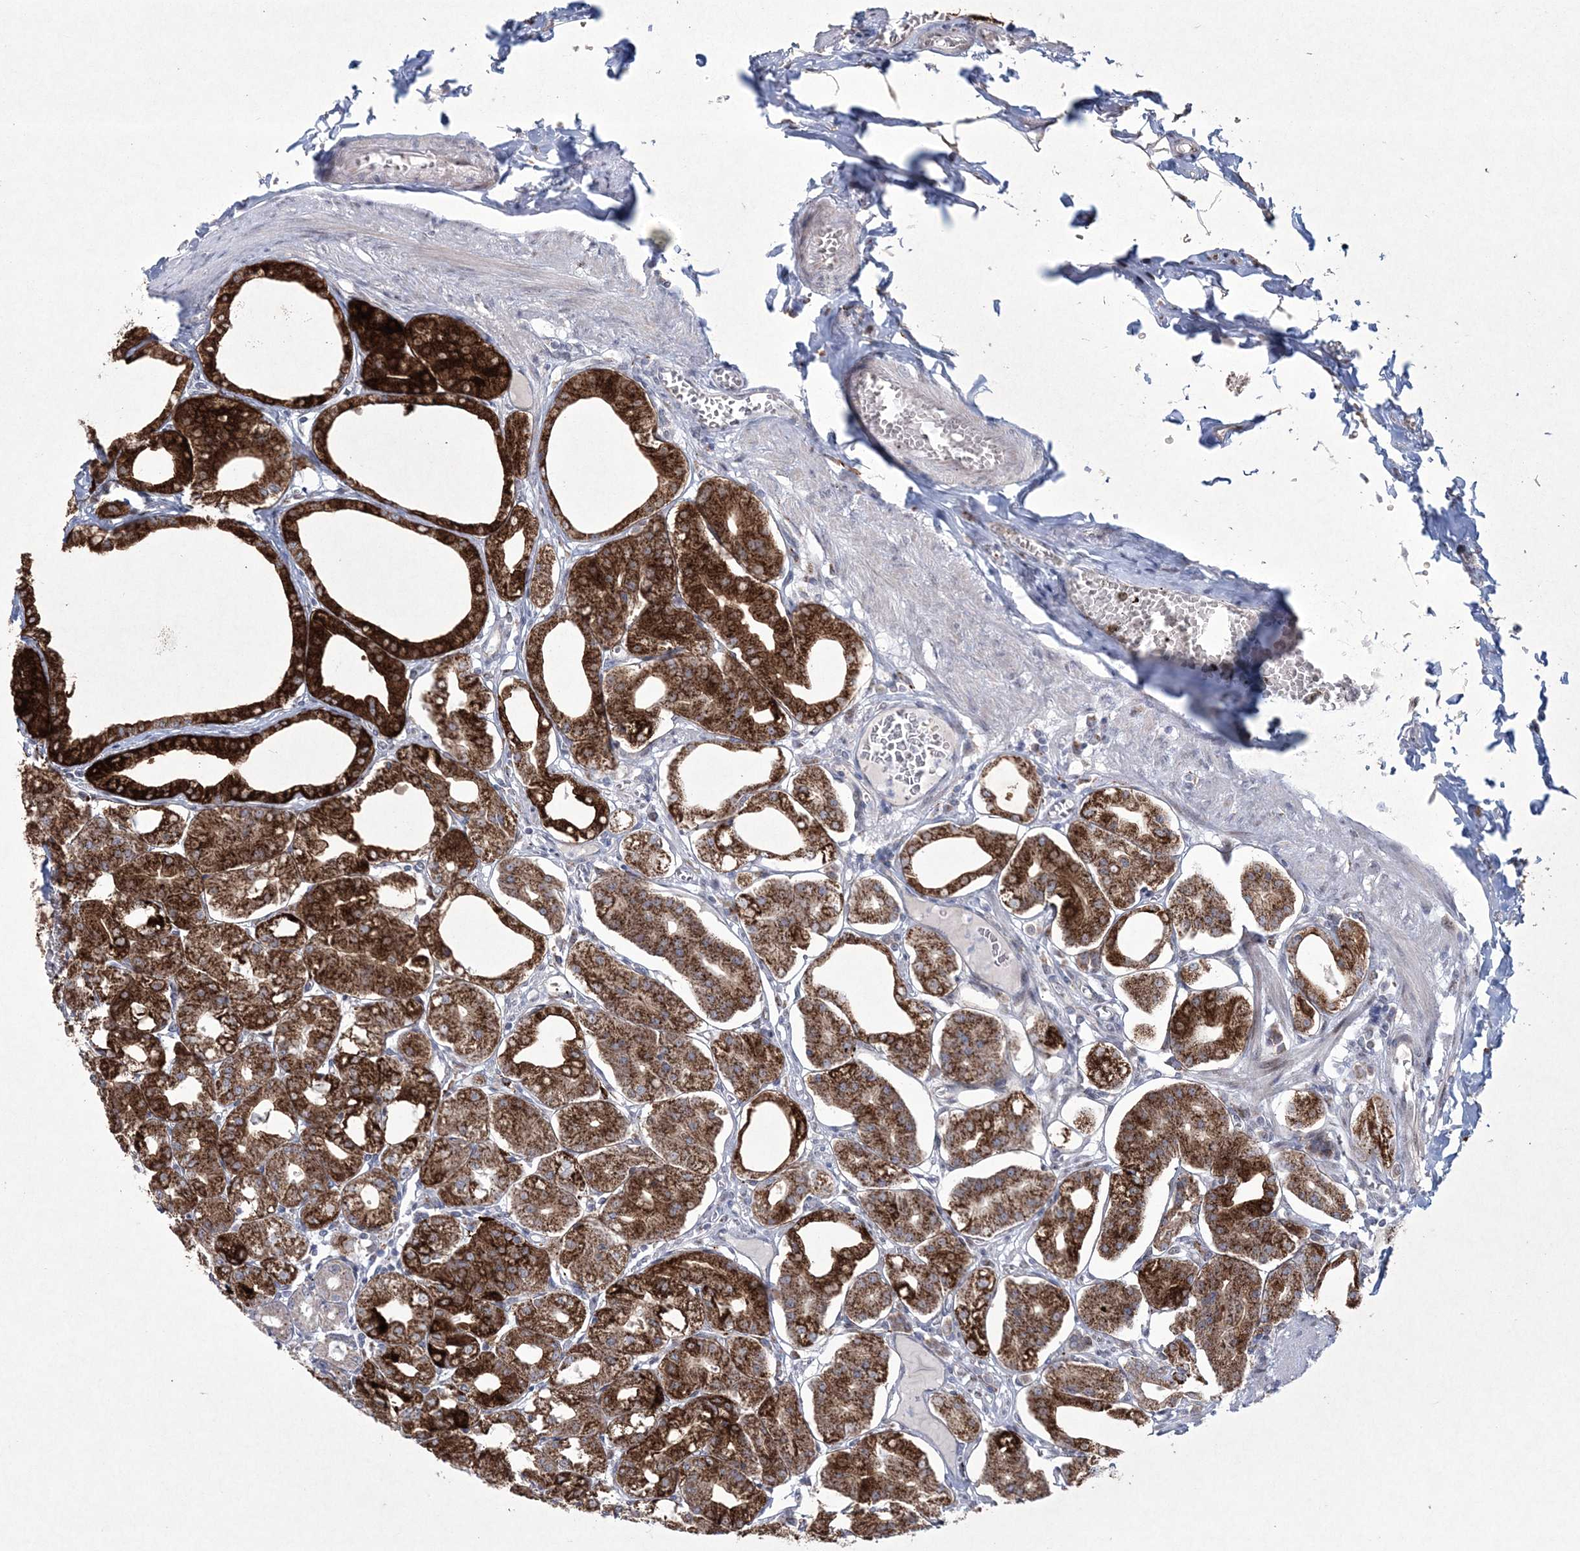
{"staining": {"intensity": "strong", "quantity": ">75%", "location": "cytoplasmic/membranous"}, "tissue": "stomach", "cell_type": "Glandular cells", "image_type": "normal", "snomed": [{"axis": "morphology", "description": "Normal tissue, NOS"}, {"axis": "topography", "description": "Stomach, lower"}], "caption": "Strong cytoplasmic/membranous positivity is identified in approximately >75% of glandular cells in unremarkable stomach.", "gene": "CES4A", "patient": {"sex": "male", "age": 71}}